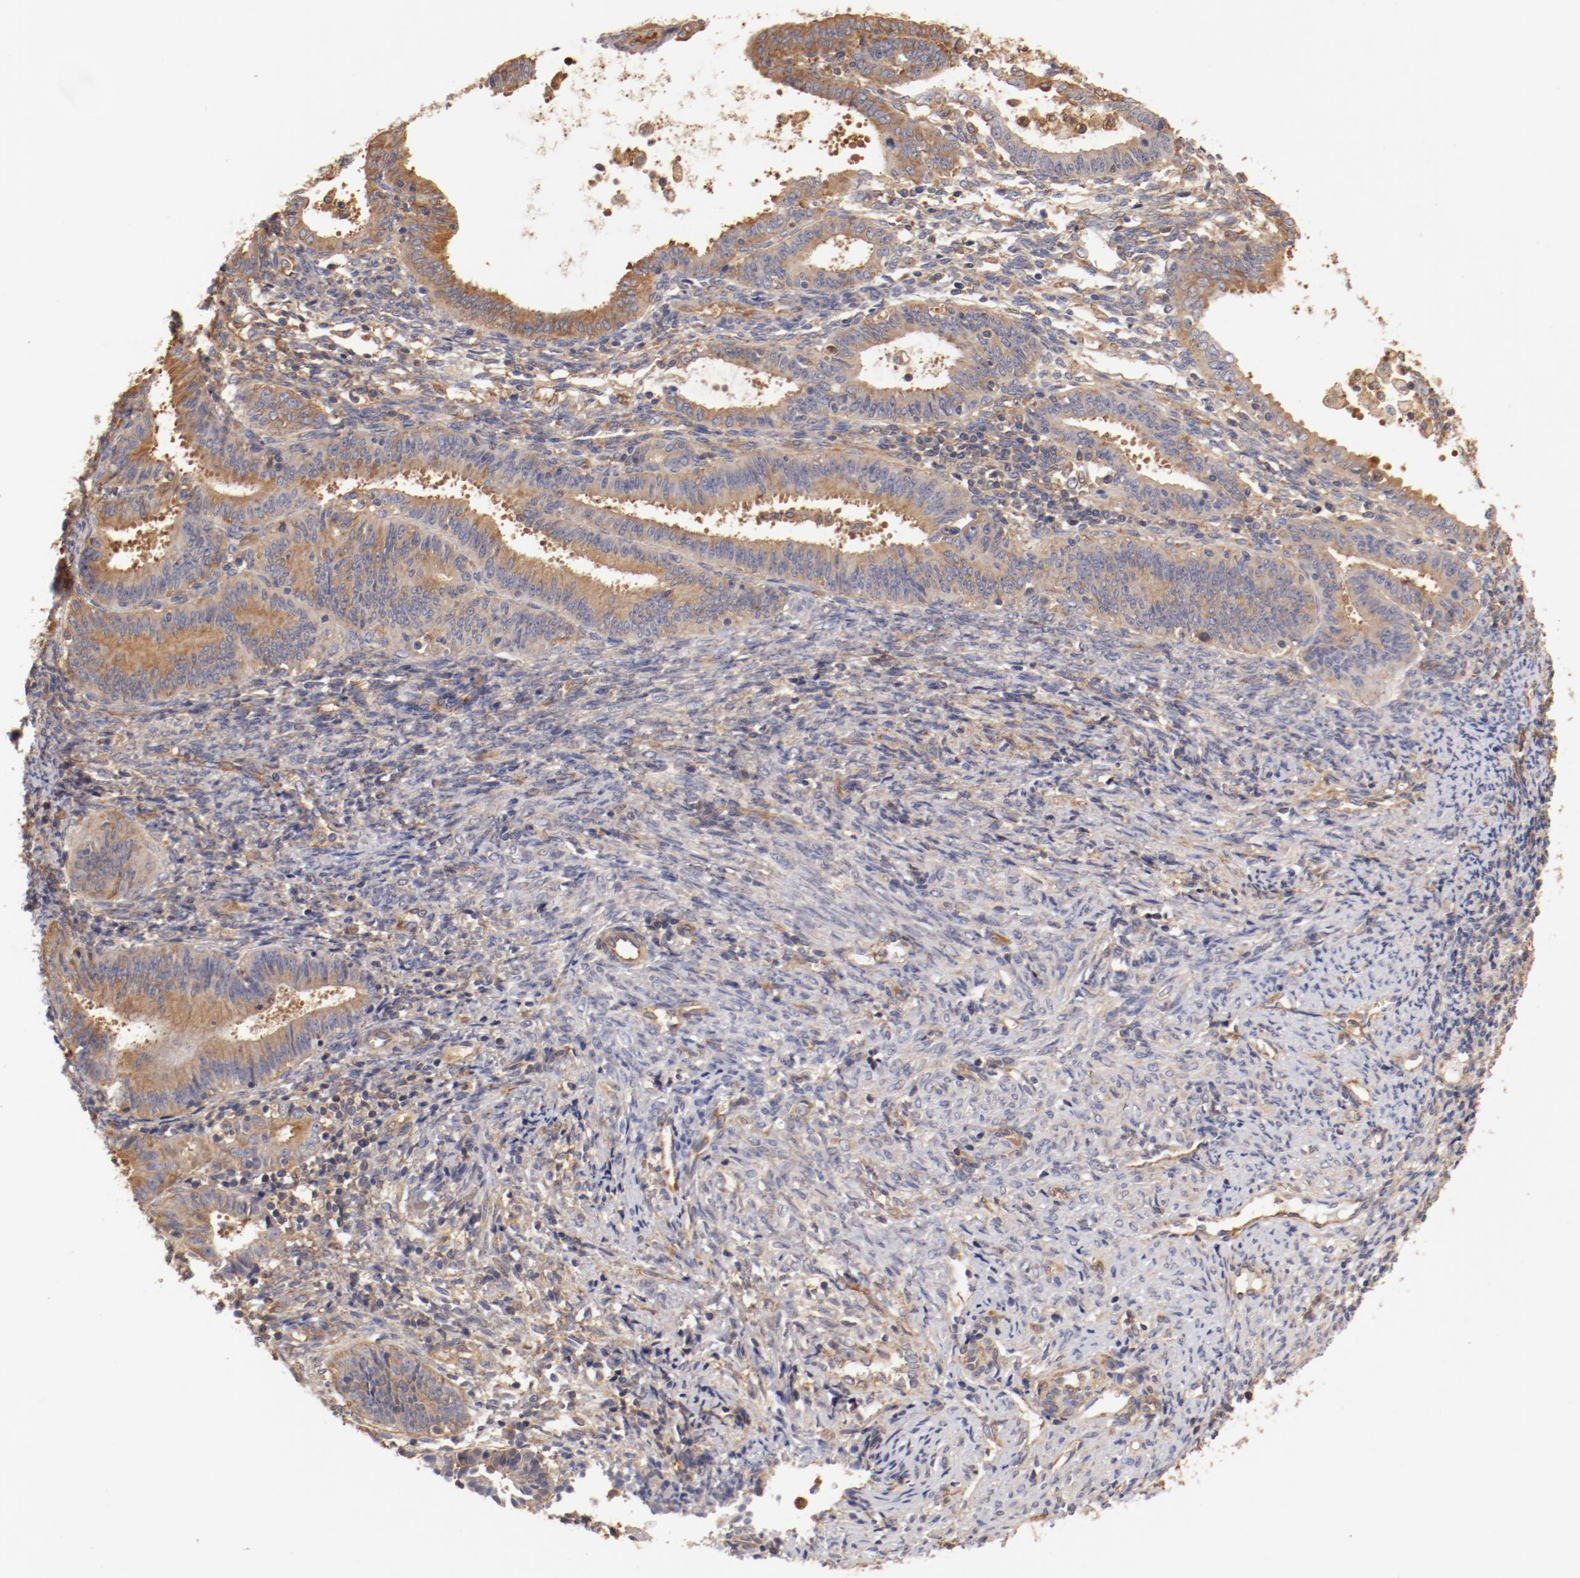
{"staining": {"intensity": "strong", "quantity": "25%-75%", "location": "cytoplasmic/membranous"}, "tissue": "endometrial cancer", "cell_type": "Tumor cells", "image_type": "cancer", "snomed": [{"axis": "morphology", "description": "Adenocarcinoma, NOS"}, {"axis": "topography", "description": "Endometrium"}], "caption": "The immunohistochemical stain labels strong cytoplasmic/membranous expression in tumor cells of endometrial cancer tissue. The staining was performed using DAB (3,3'-diaminobenzidine) to visualize the protein expression in brown, while the nuclei were stained in blue with hematoxylin (Magnification: 20x).", "gene": "FCMR", "patient": {"sex": "female", "age": 42}}